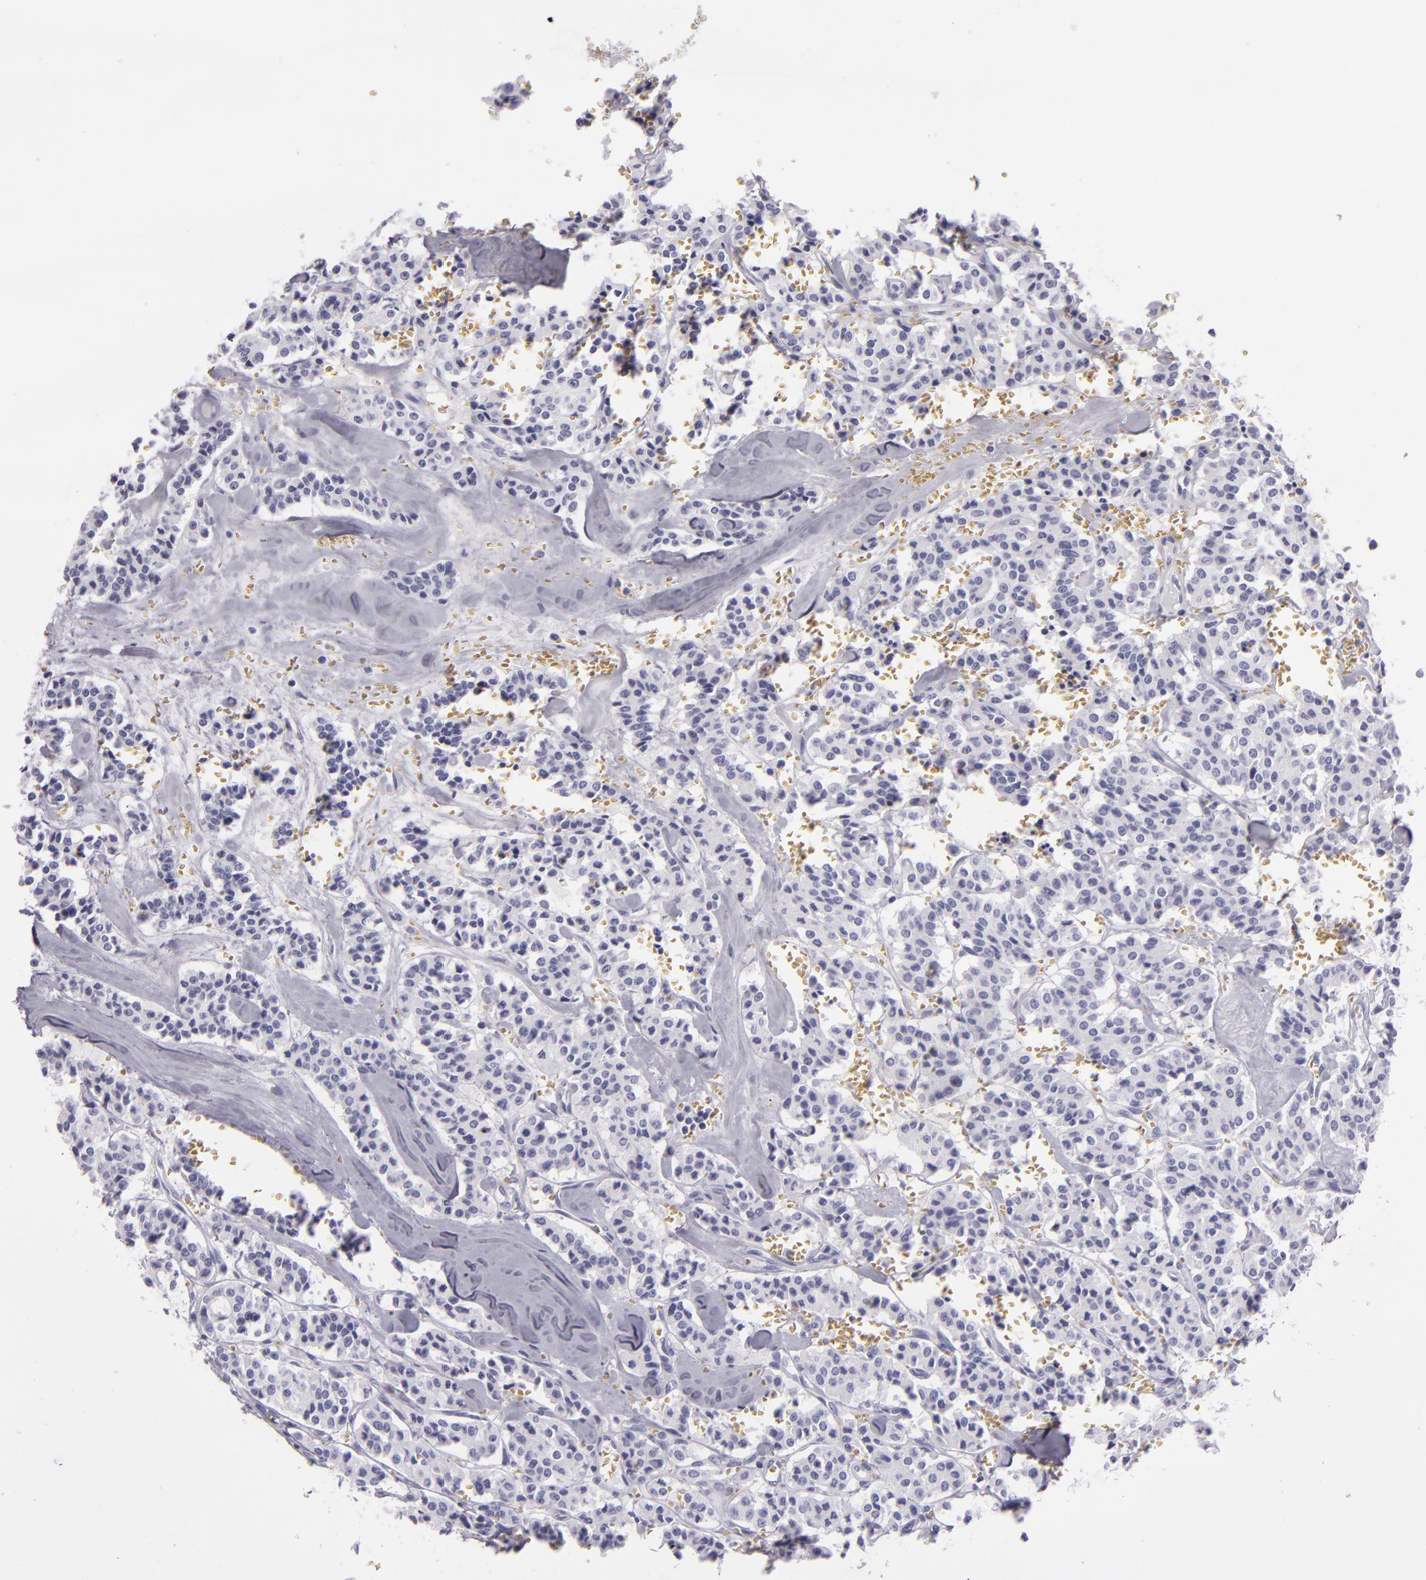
{"staining": {"intensity": "negative", "quantity": "none", "location": "none"}, "tissue": "carcinoid", "cell_type": "Tumor cells", "image_type": "cancer", "snomed": [{"axis": "morphology", "description": "Carcinoid, malignant, NOS"}, {"axis": "topography", "description": "Bronchus"}], "caption": "Tumor cells are negative for protein expression in human malignant carcinoid.", "gene": "CR2", "patient": {"sex": "male", "age": 55}}